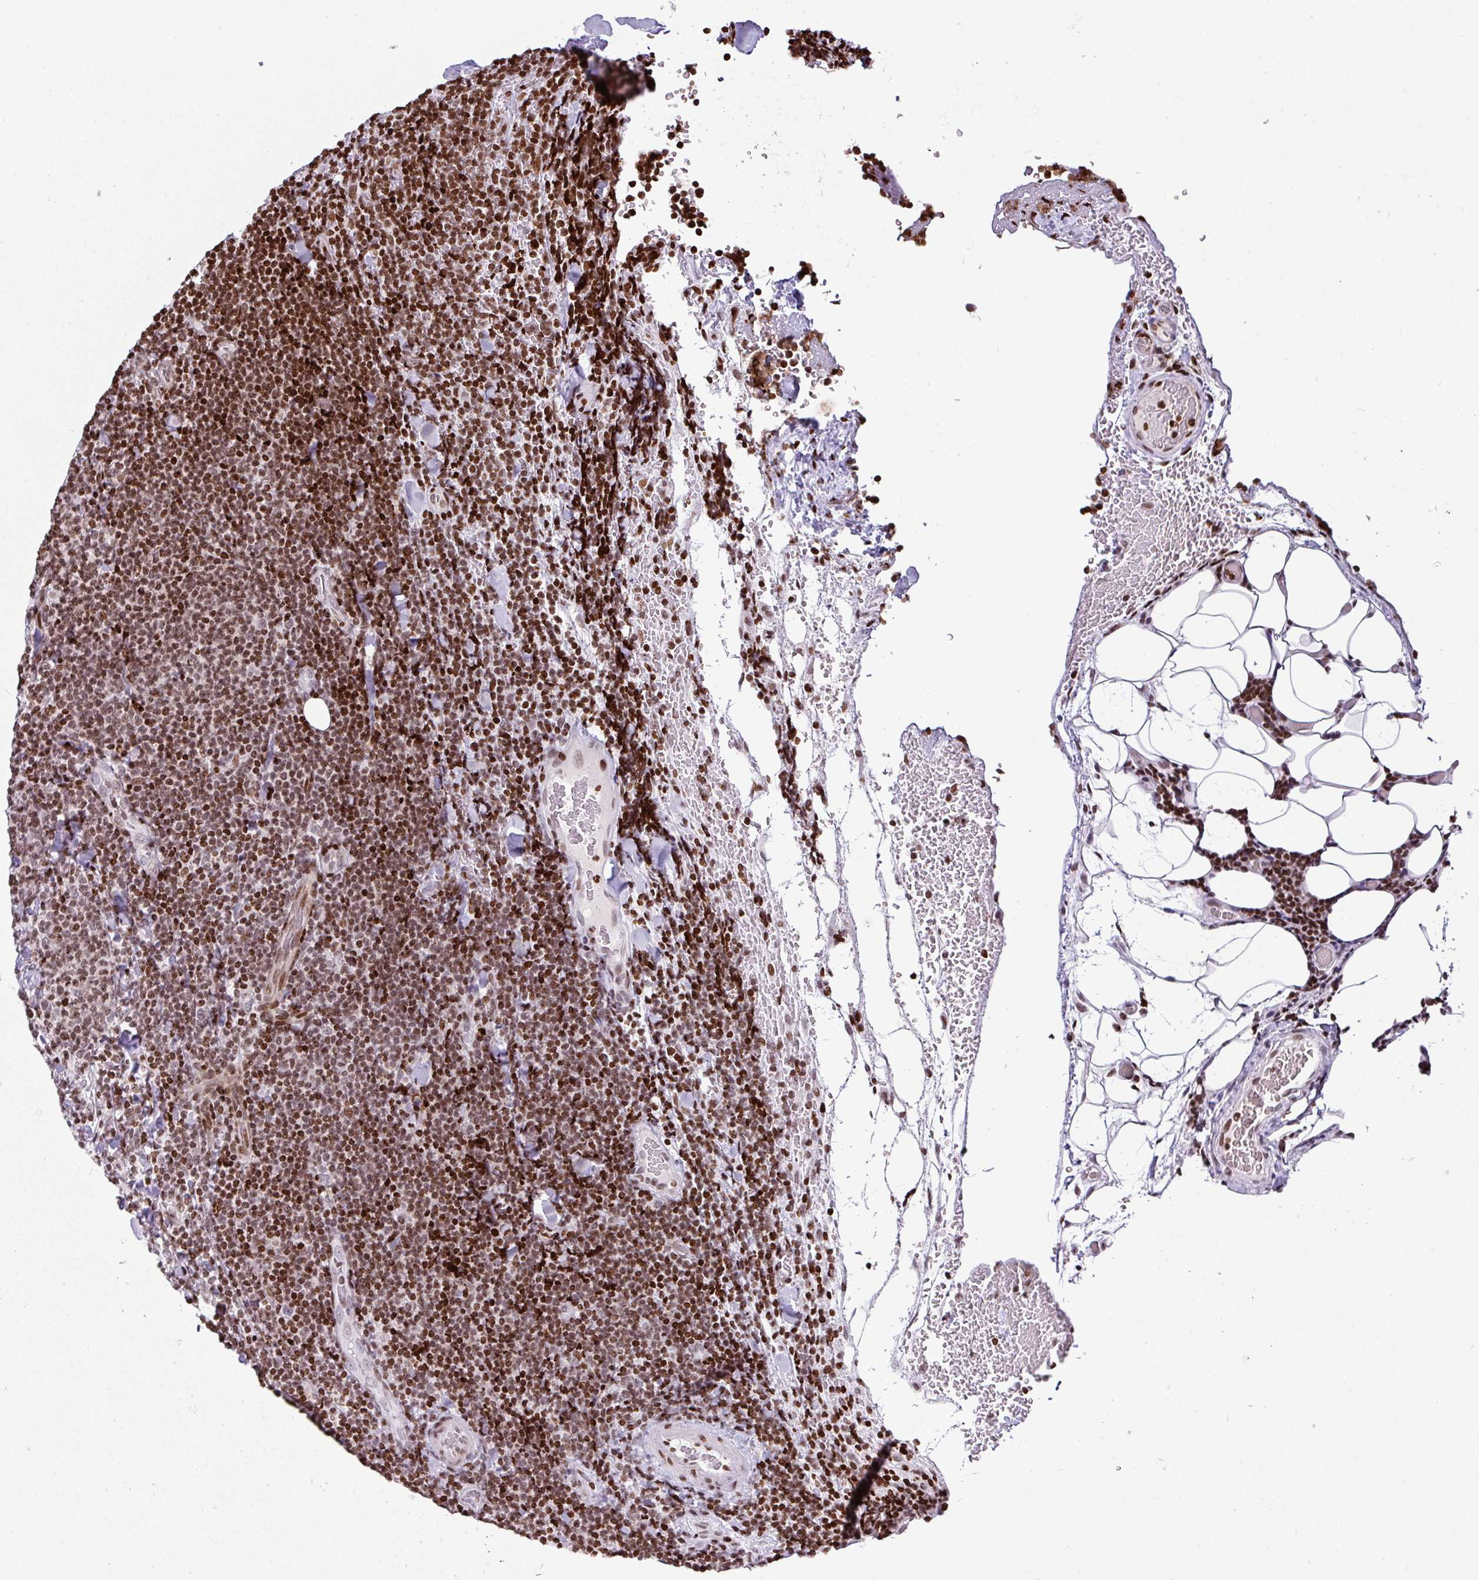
{"staining": {"intensity": "moderate", "quantity": ">75%", "location": "nuclear"}, "tissue": "lymphoma", "cell_type": "Tumor cells", "image_type": "cancer", "snomed": [{"axis": "morphology", "description": "Malignant lymphoma, non-Hodgkin's type, Low grade"}, {"axis": "topography", "description": "Lymph node"}], "caption": "Immunohistochemical staining of malignant lymphoma, non-Hodgkin's type (low-grade) displays medium levels of moderate nuclear protein positivity in approximately >75% of tumor cells. The protein of interest is shown in brown color, while the nuclei are stained blue.", "gene": "RASL11A", "patient": {"sex": "male", "age": 66}}